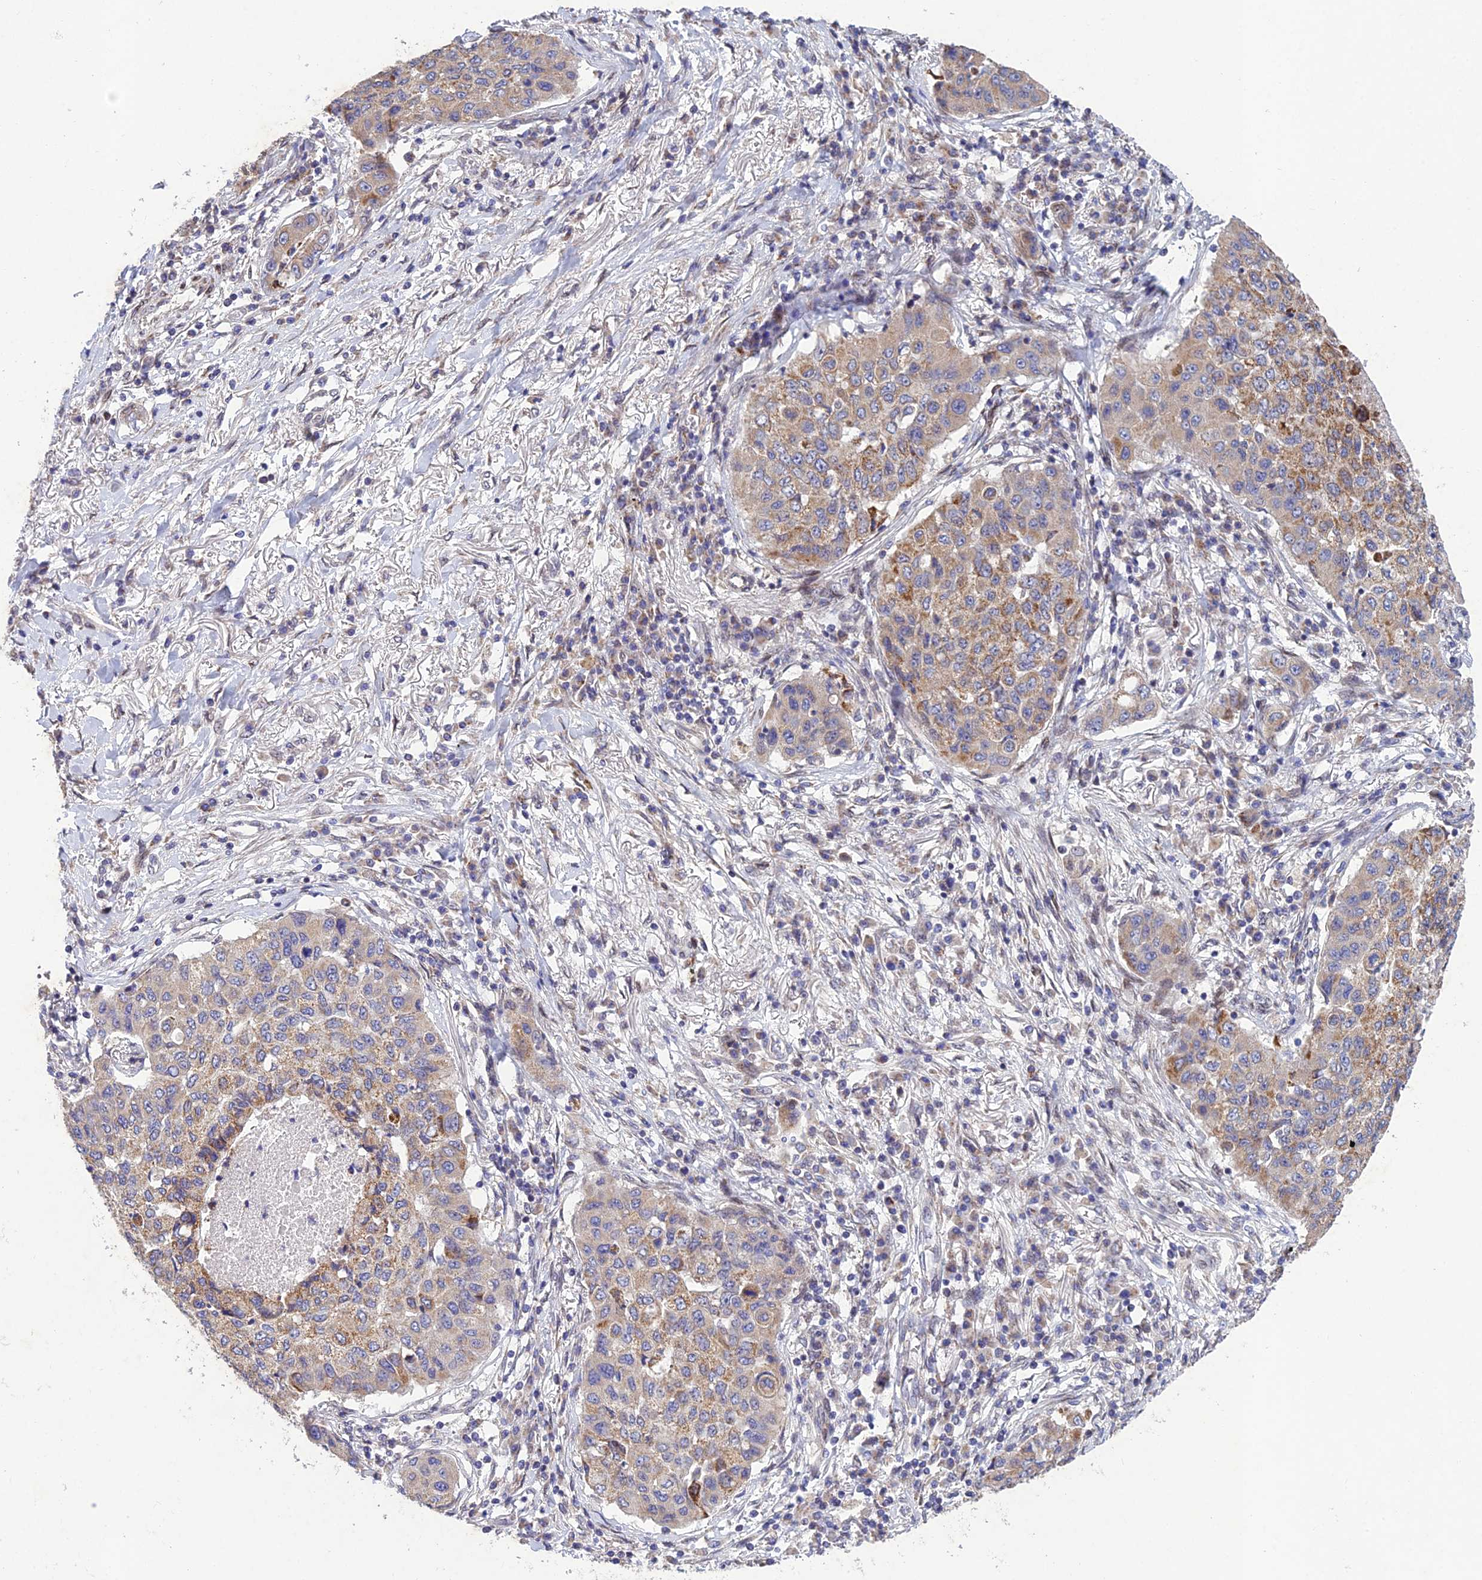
{"staining": {"intensity": "moderate", "quantity": "25%-75%", "location": "cytoplasmic/membranous"}, "tissue": "lung cancer", "cell_type": "Tumor cells", "image_type": "cancer", "snomed": [{"axis": "morphology", "description": "Squamous cell carcinoma, NOS"}, {"axis": "topography", "description": "Lung"}], "caption": "Tumor cells exhibit medium levels of moderate cytoplasmic/membranous expression in about 25%-75% of cells in lung squamous cell carcinoma.", "gene": "MGAT2", "patient": {"sex": "male", "age": 74}}